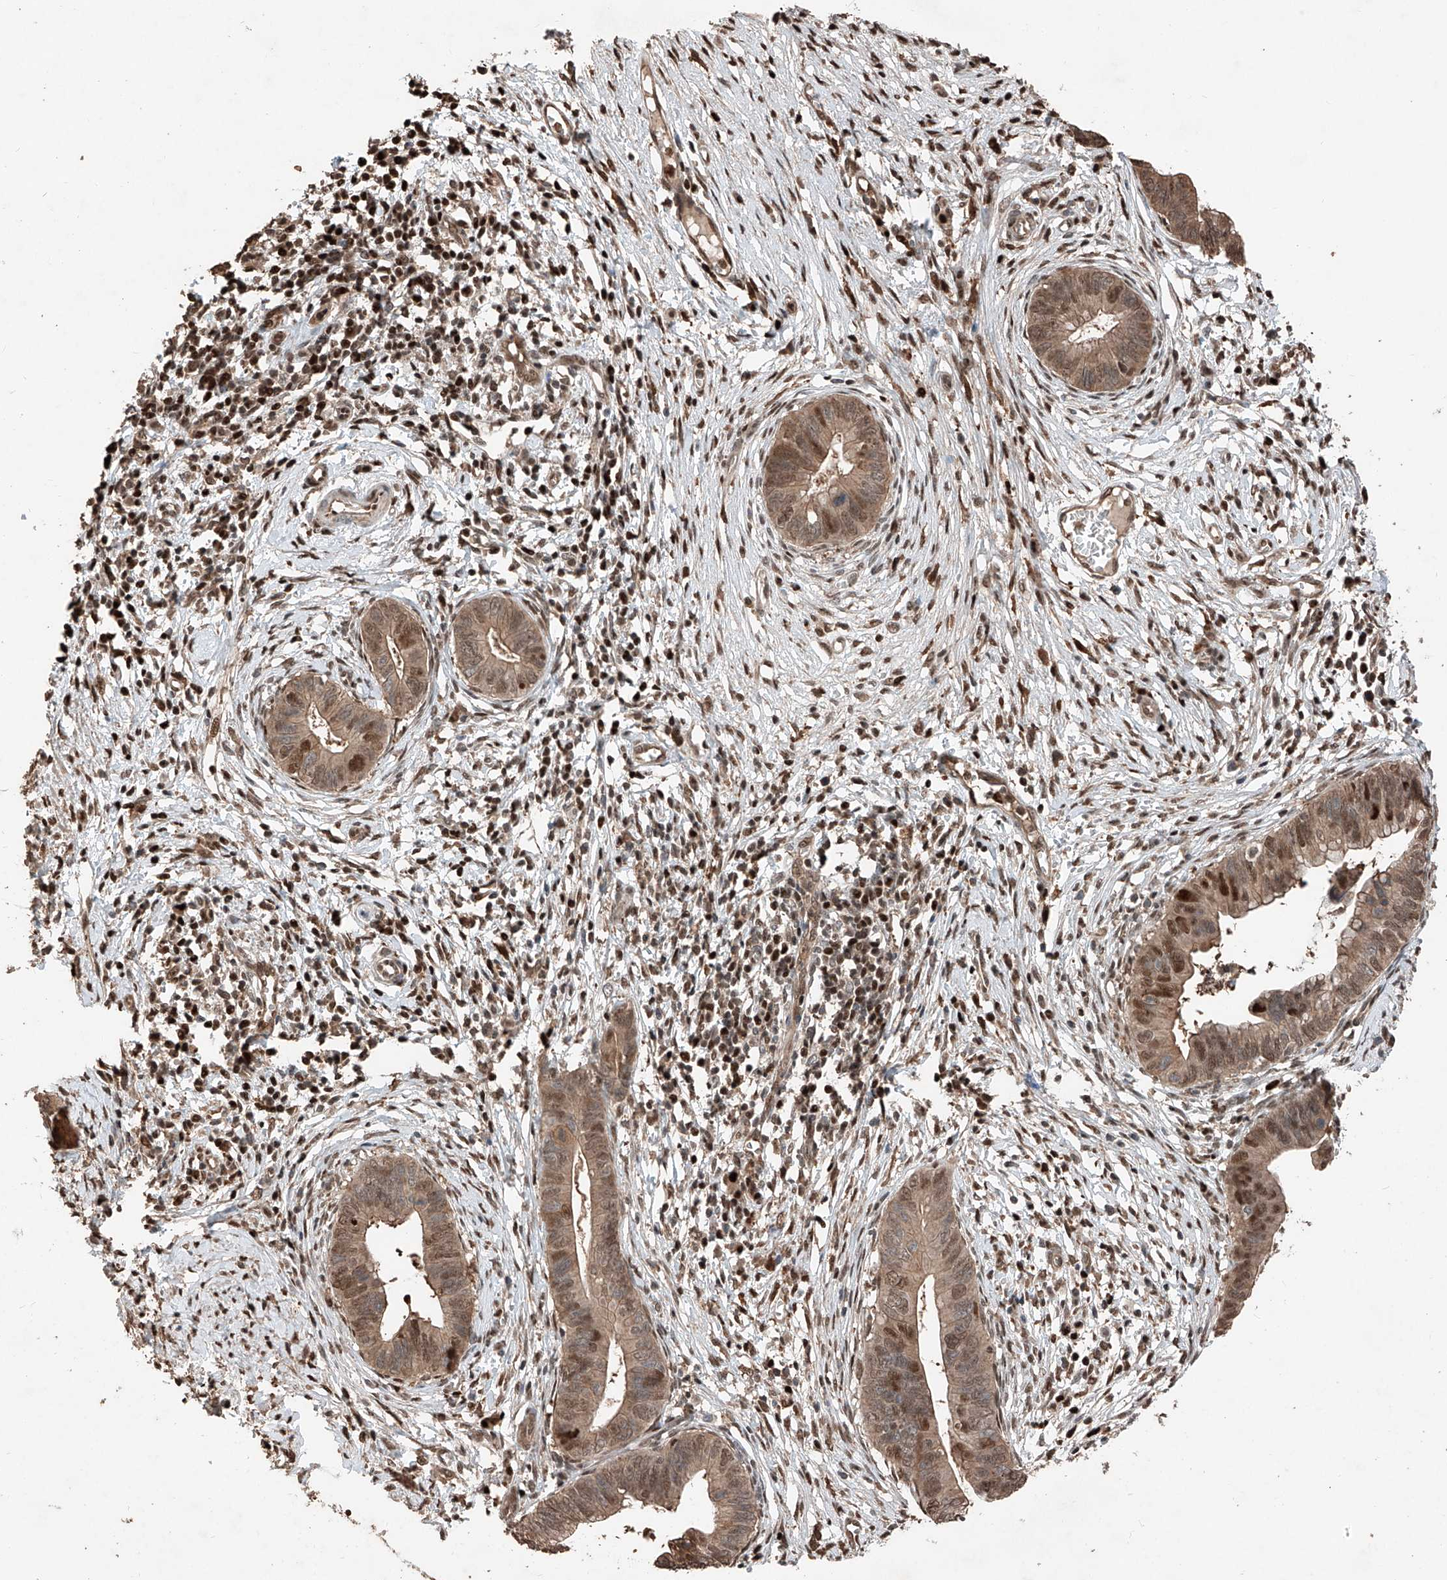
{"staining": {"intensity": "moderate", "quantity": ">75%", "location": "cytoplasmic/membranous,nuclear"}, "tissue": "cervical cancer", "cell_type": "Tumor cells", "image_type": "cancer", "snomed": [{"axis": "morphology", "description": "Adenocarcinoma, NOS"}, {"axis": "topography", "description": "Cervix"}], "caption": "A brown stain labels moderate cytoplasmic/membranous and nuclear expression of a protein in cervical cancer (adenocarcinoma) tumor cells.", "gene": "RMND1", "patient": {"sex": "female", "age": 44}}